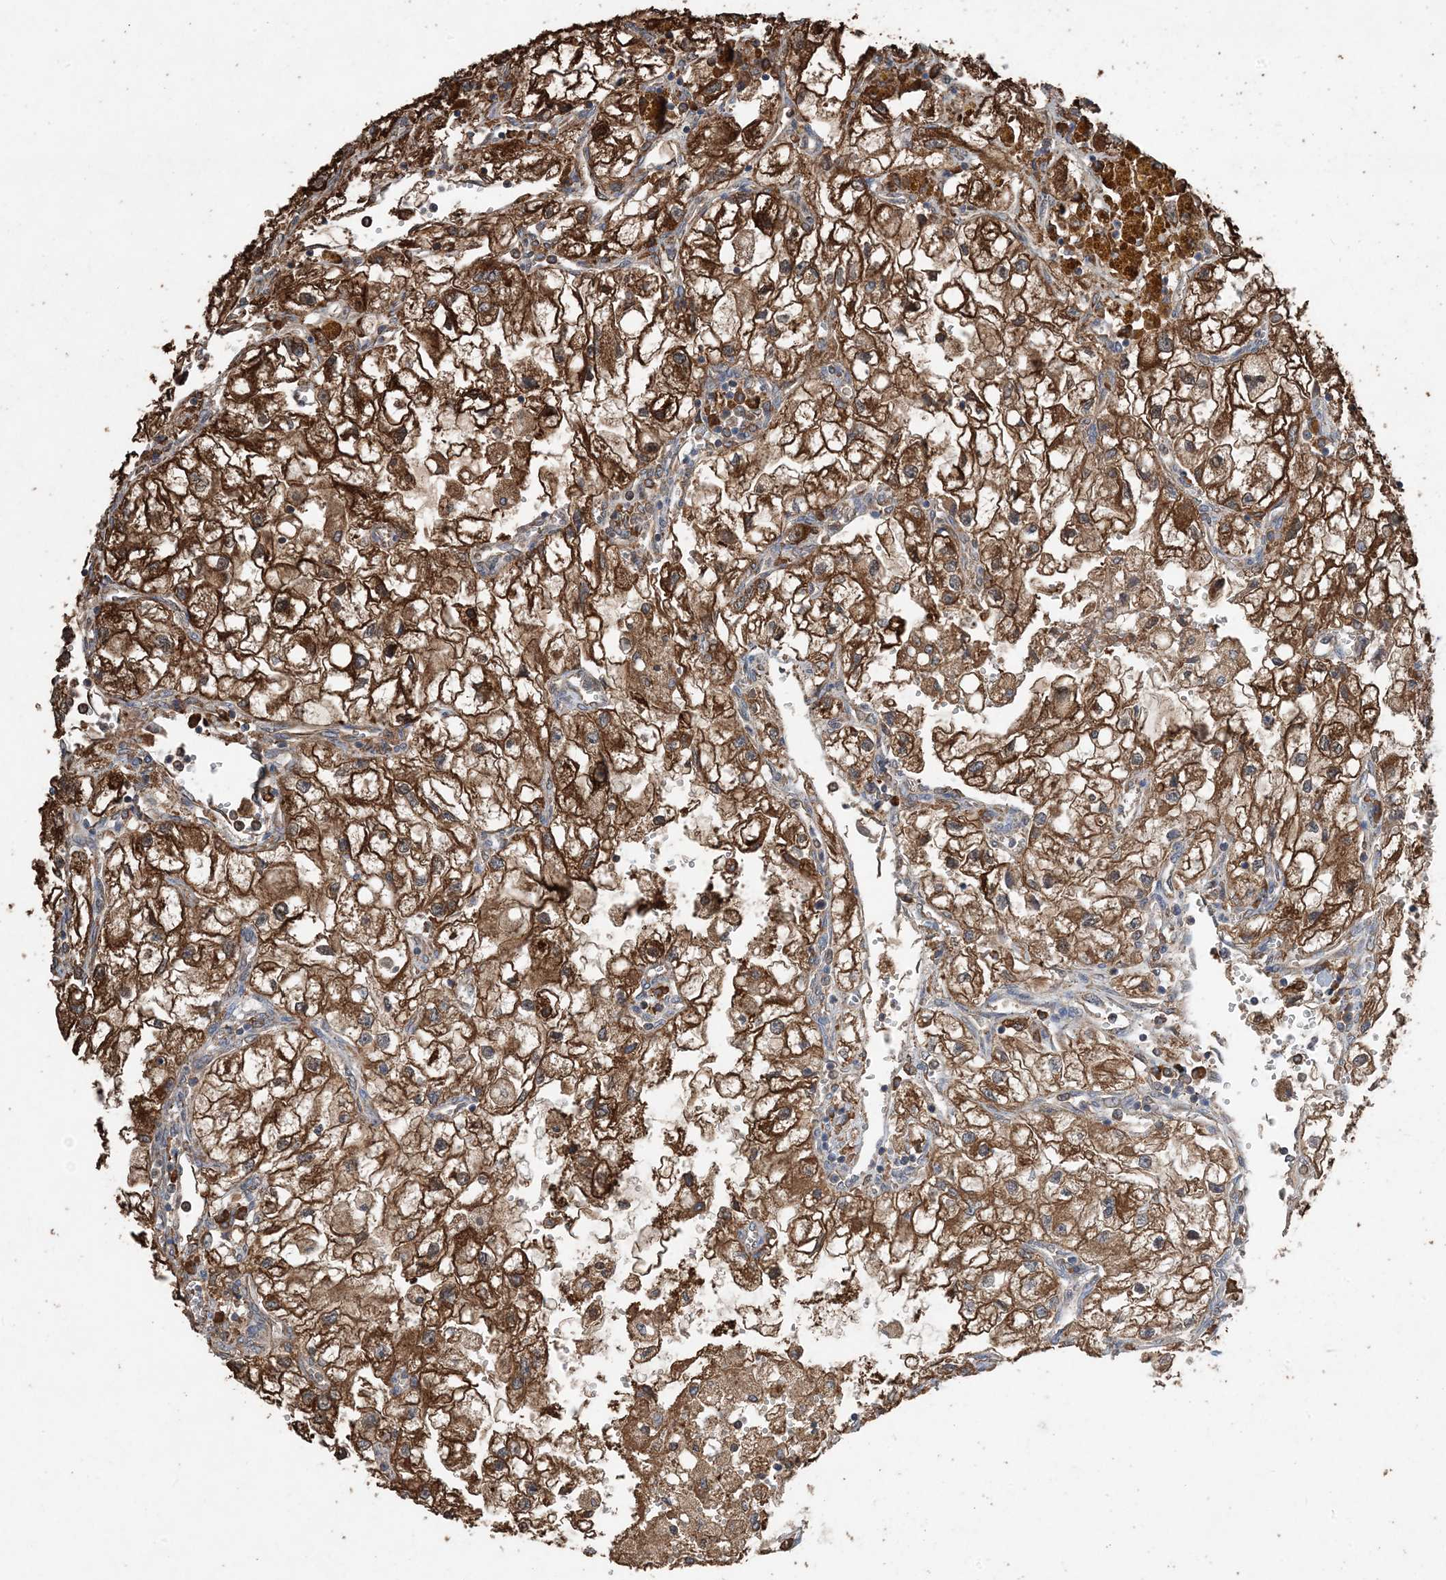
{"staining": {"intensity": "strong", "quantity": ">75%", "location": "cytoplasmic/membranous"}, "tissue": "renal cancer", "cell_type": "Tumor cells", "image_type": "cancer", "snomed": [{"axis": "morphology", "description": "Adenocarcinoma, NOS"}, {"axis": "topography", "description": "Kidney"}], "caption": "Protein expression analysis of human renal cancer reveals strong cytoplasmic/membranous expression in about >75% of tumor cells.", "gene": "PDIA6", "patient": {"sex": "female", "age": 70}}